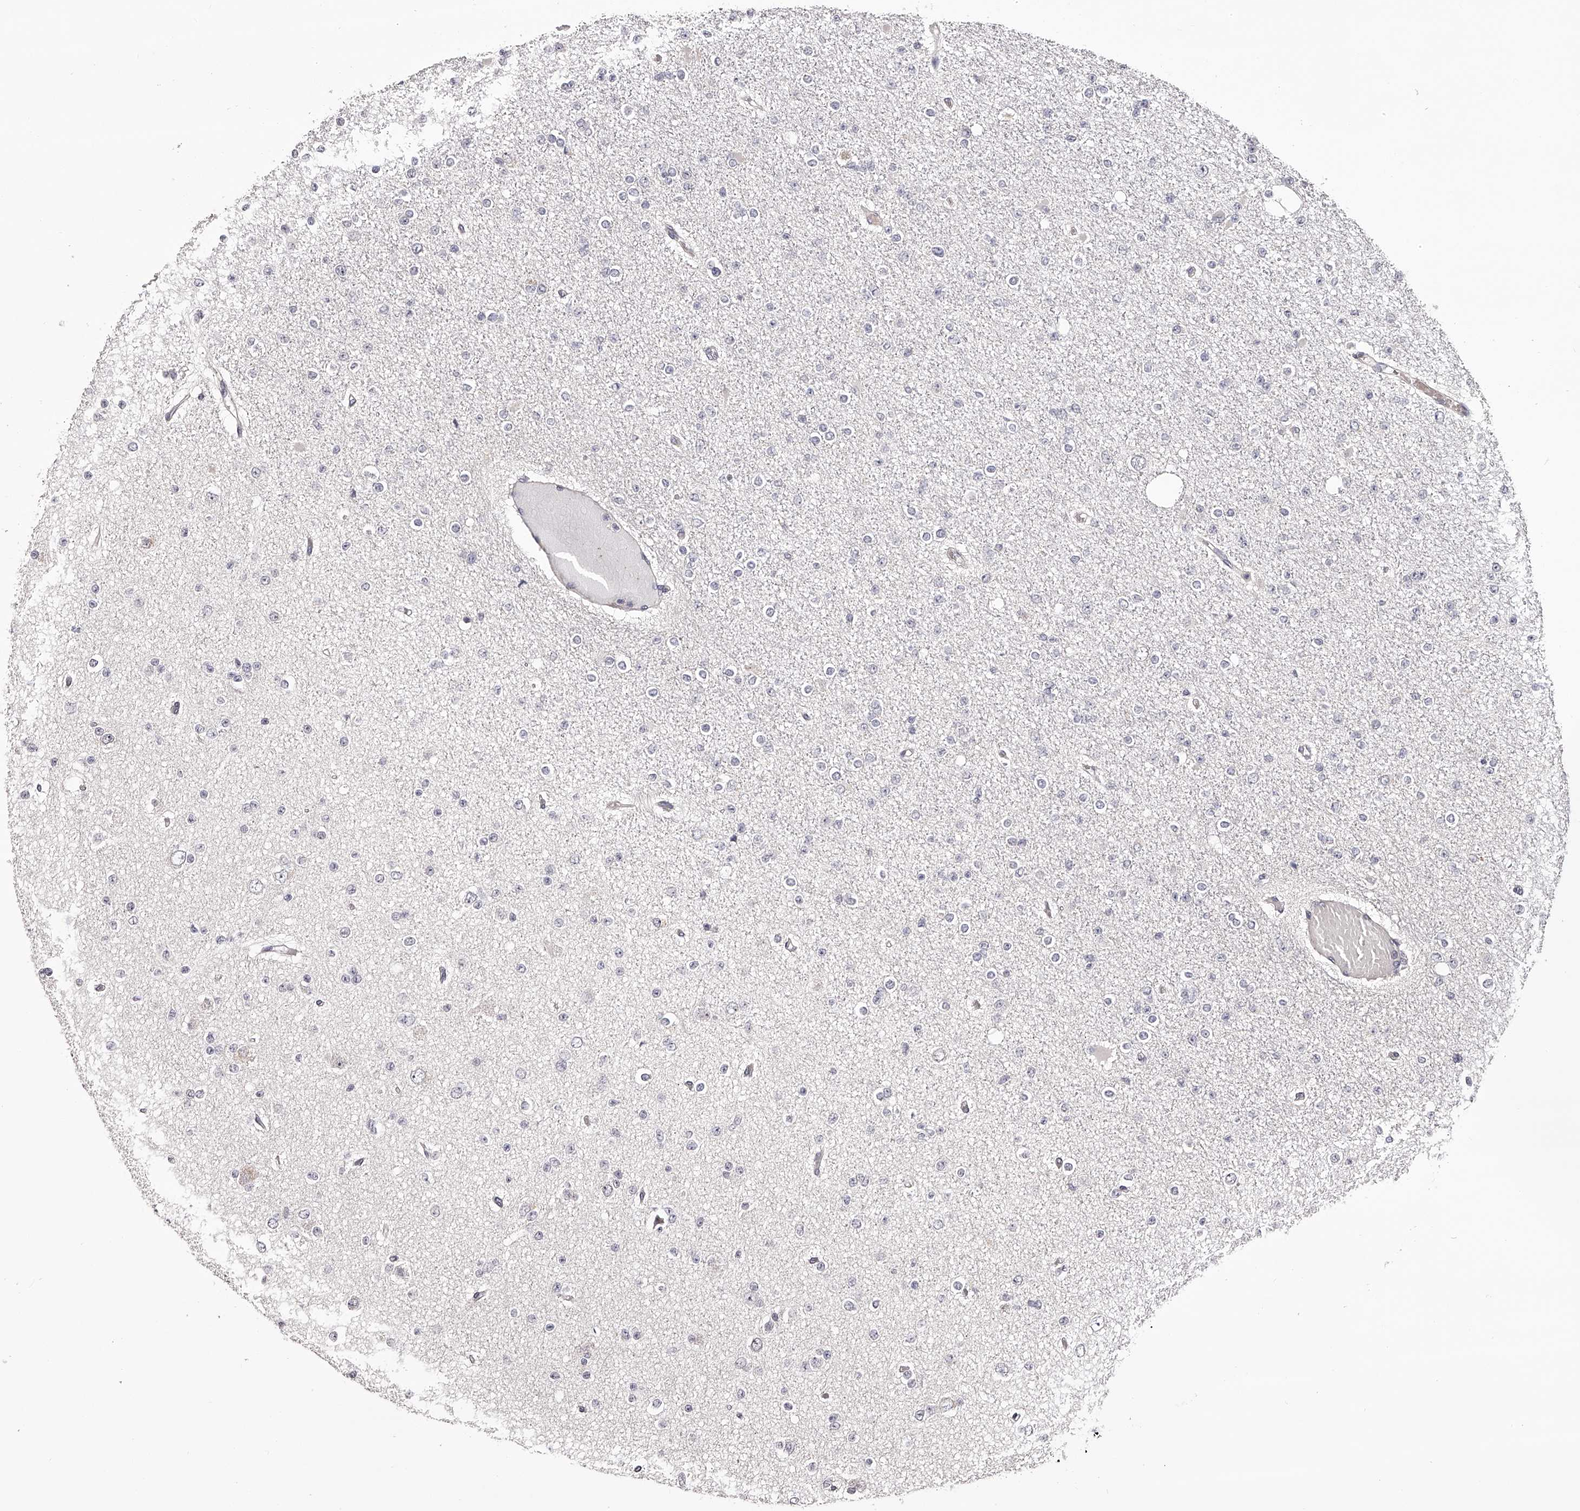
{"staining": {"intensity": "negative", "quantity": "none", "location": "none"}, "tissue": "glioma", "cell_type": "Tumor cells", "image_type": "cancer", "snomed": [{"axis": "morphology", "description": "Glioma, malignant, Low grade"}, {"axis": "topography", "description": "Brain"}], "caption": "DAB immunohistochemical staining of malignant glioma (low-grade) shows no significant expression in tumor cells.", "gene": "ODF2L", "patient": {"sex": "female", "age": 22}}